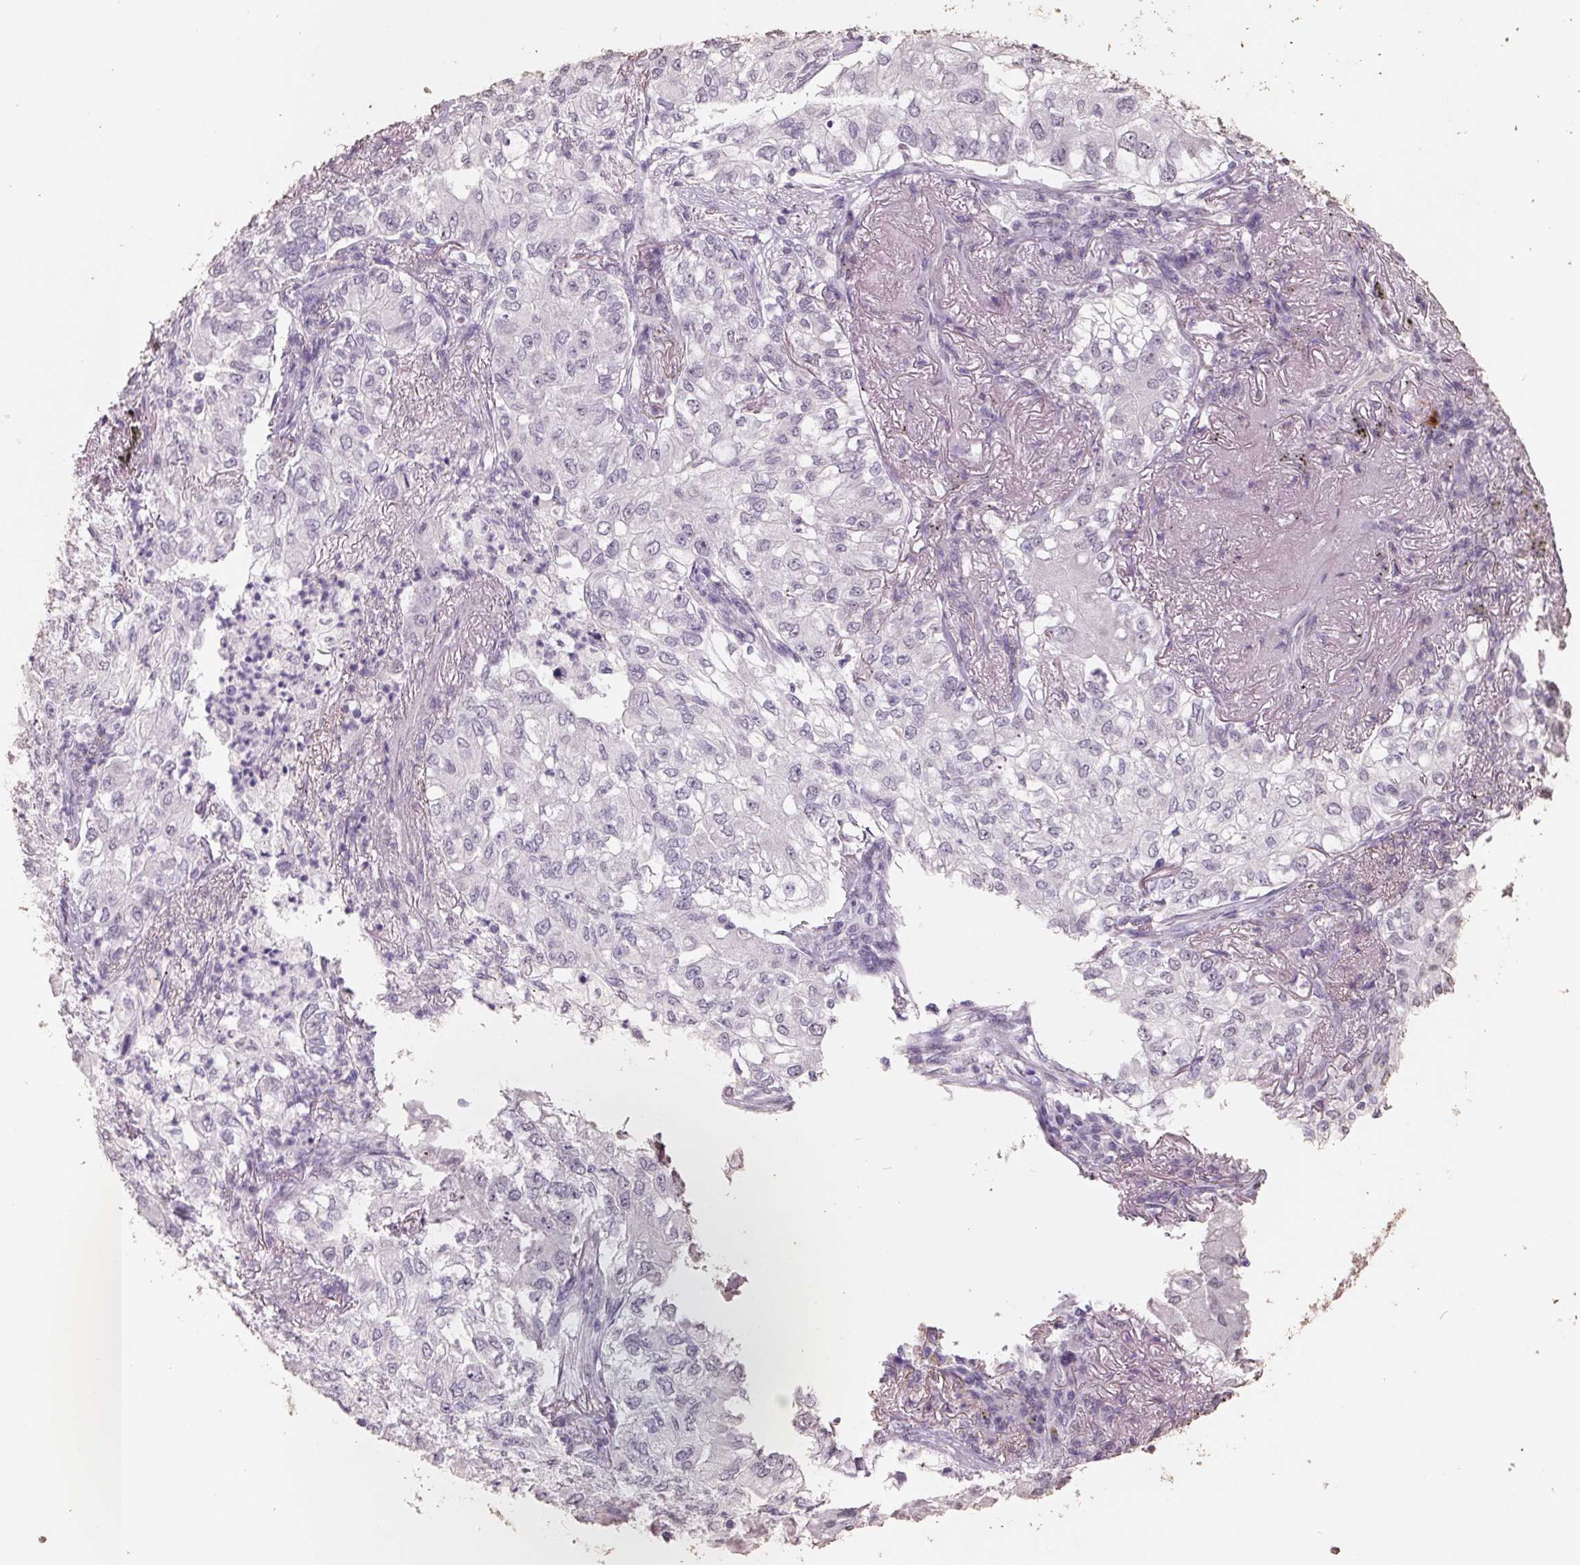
{"staining": {"intensity": "negative", "quantity": "none", "location": "none"}, "tissue": "lung cancer", "cell_type": "Tumor cells", "image_type": "cancer", "snomed": [{"axis": "morphology", "description": "Adenocarcinoma, NOS"}, {"axis": "topography", "description": "Lung"}], "caption": "DAB immunohistochemical staining of lung cancer (adenocarcinoma) demonstrates no significant positivity in tumor cells.", "gene": "FTCD", "patient": {"sex": "female", "age": 73}}